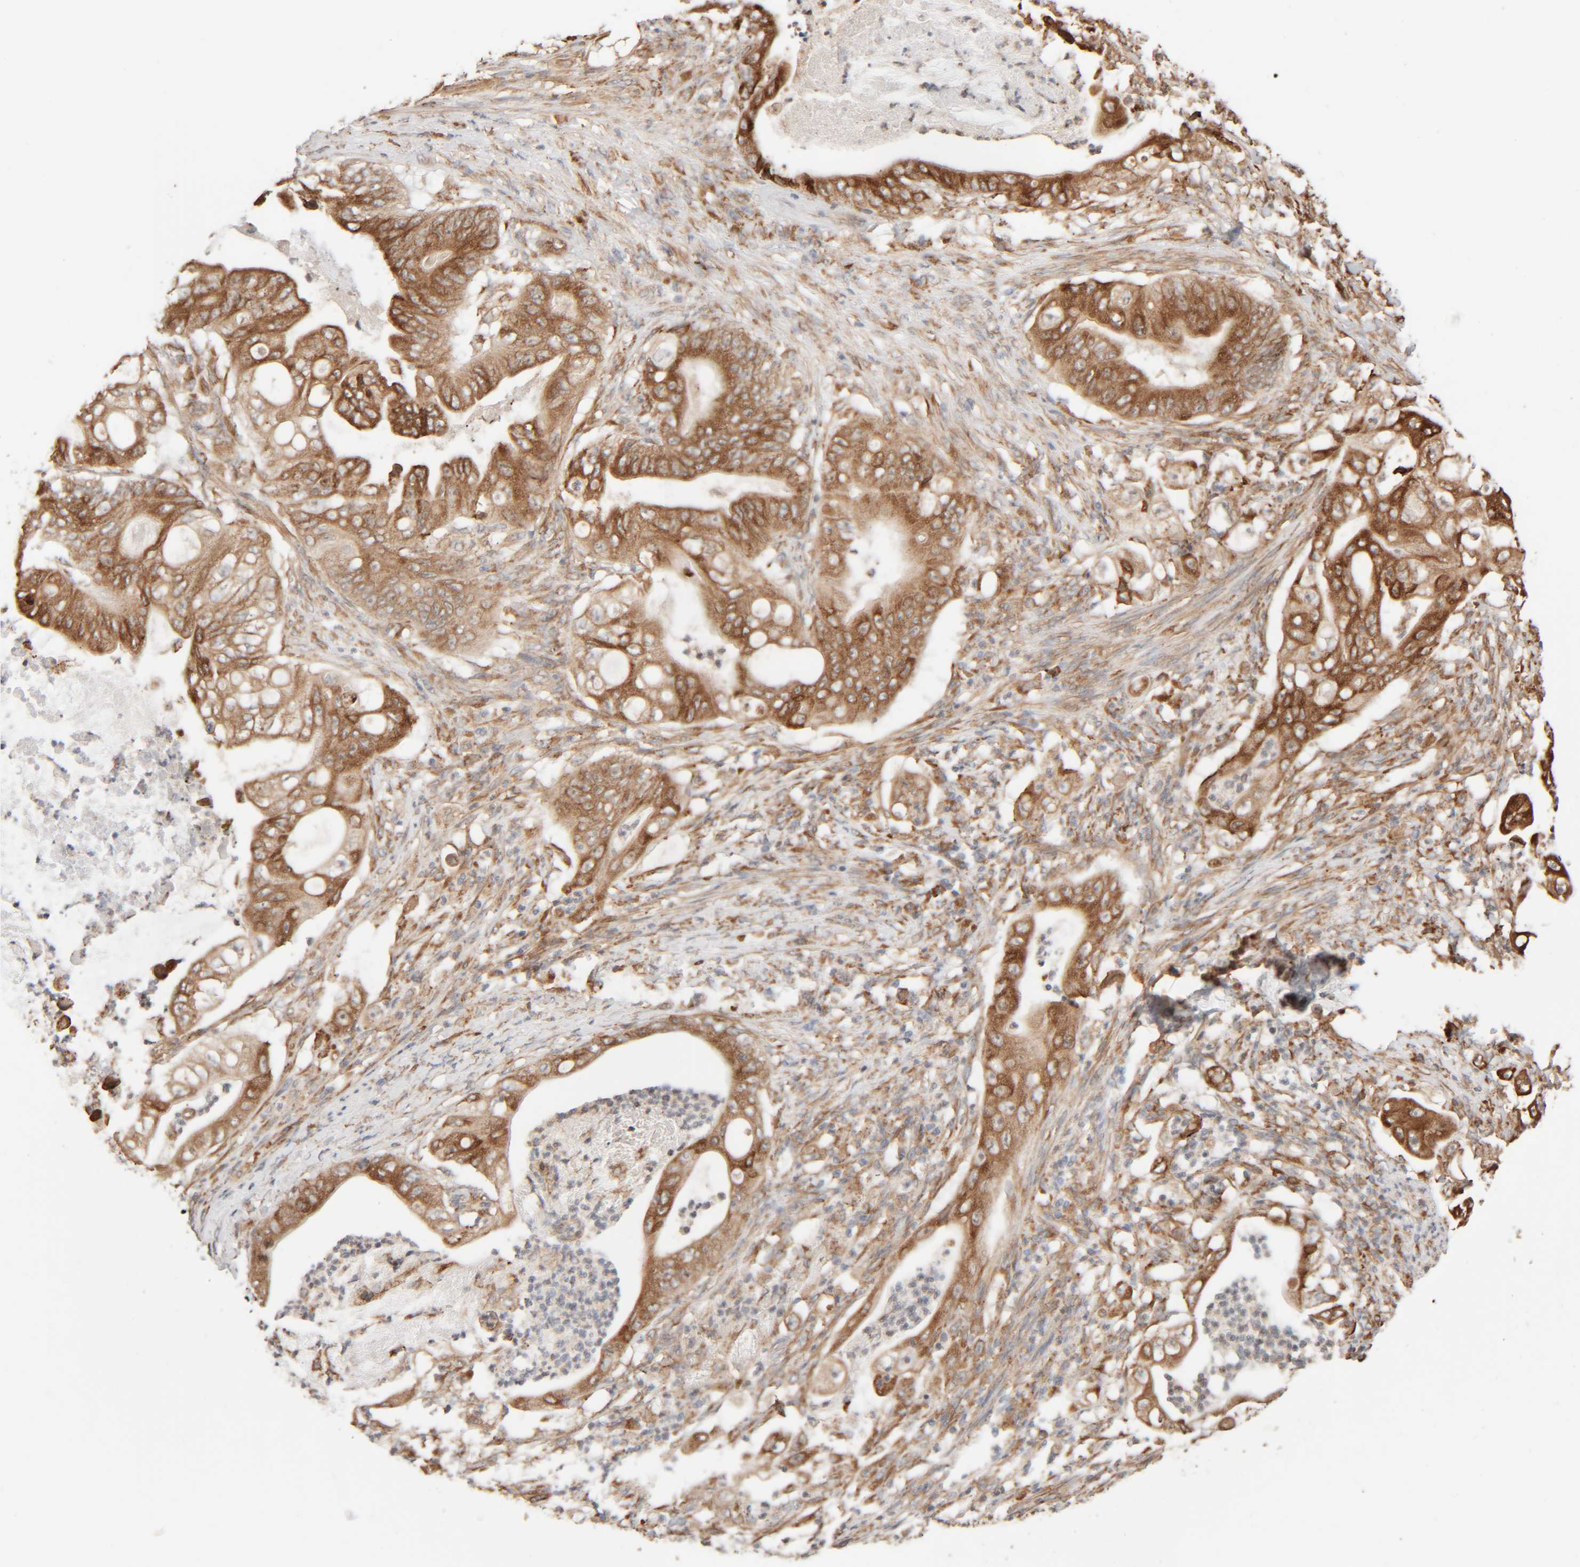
{"staining": {"intensity": "moderate", "quantity": ">75%", "location": "cytoplasmic/membranous"}, "tissue": "stomach cancer", "cell_type": "Tumor cells", "image_type": "cancer", "snomed": [{"axis": "morphology", "description": "Adenocarcinoma, NOS"}, {"axis": "topography", "description": "Stomach"}], "caption": "An immunohistochemistry (IHC) photomicrograph of neoplastic tissue is shown. Protein staining in brown labels moderate cytoplasmic/membranous positivity in stomach cancer (adenocarcinoma) within tumor cells. (Brightfield microscopy of DAB IHC at high magnification).", "gene": "INTS1", "patient": {"sex": "female", "age": 73}}